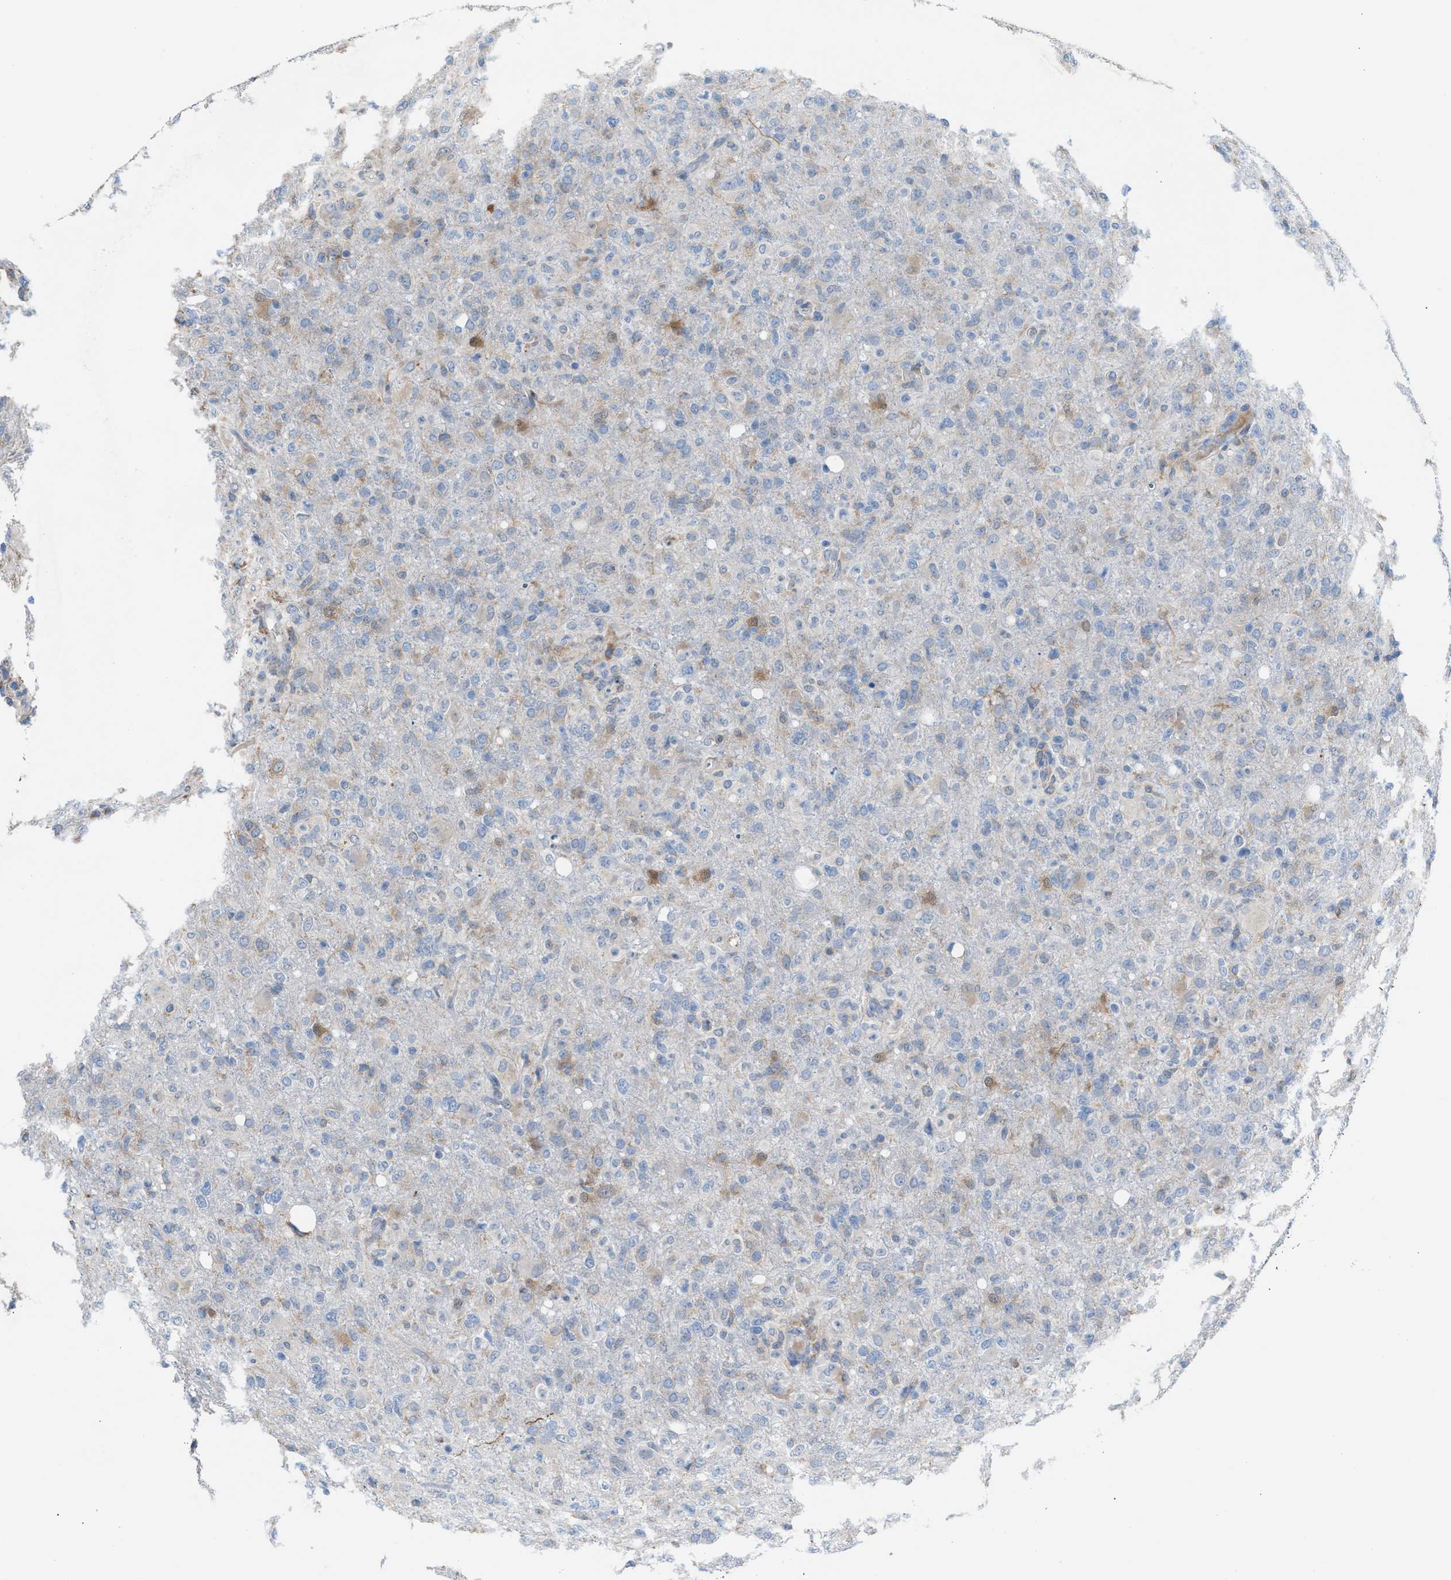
{"staining": {"intensity": "weak", "quantity": "<25%", "location": "cytoplasmic/membranous"}, "tissue": "glioma", "cell_type": "Tumor cells", "image_type": "cancer", "snomed": [{"axis": "morphology", "description": "Glioma, malignant, High grade"}, {"axis": "topography", "description": "Brain"}], "caption": "Immunohistochemistry of human malignant glioma (high-grade) displays no positivity in tumor cells.", "gene": "CA3", "patient": {"sex": "female", "age": 57}}